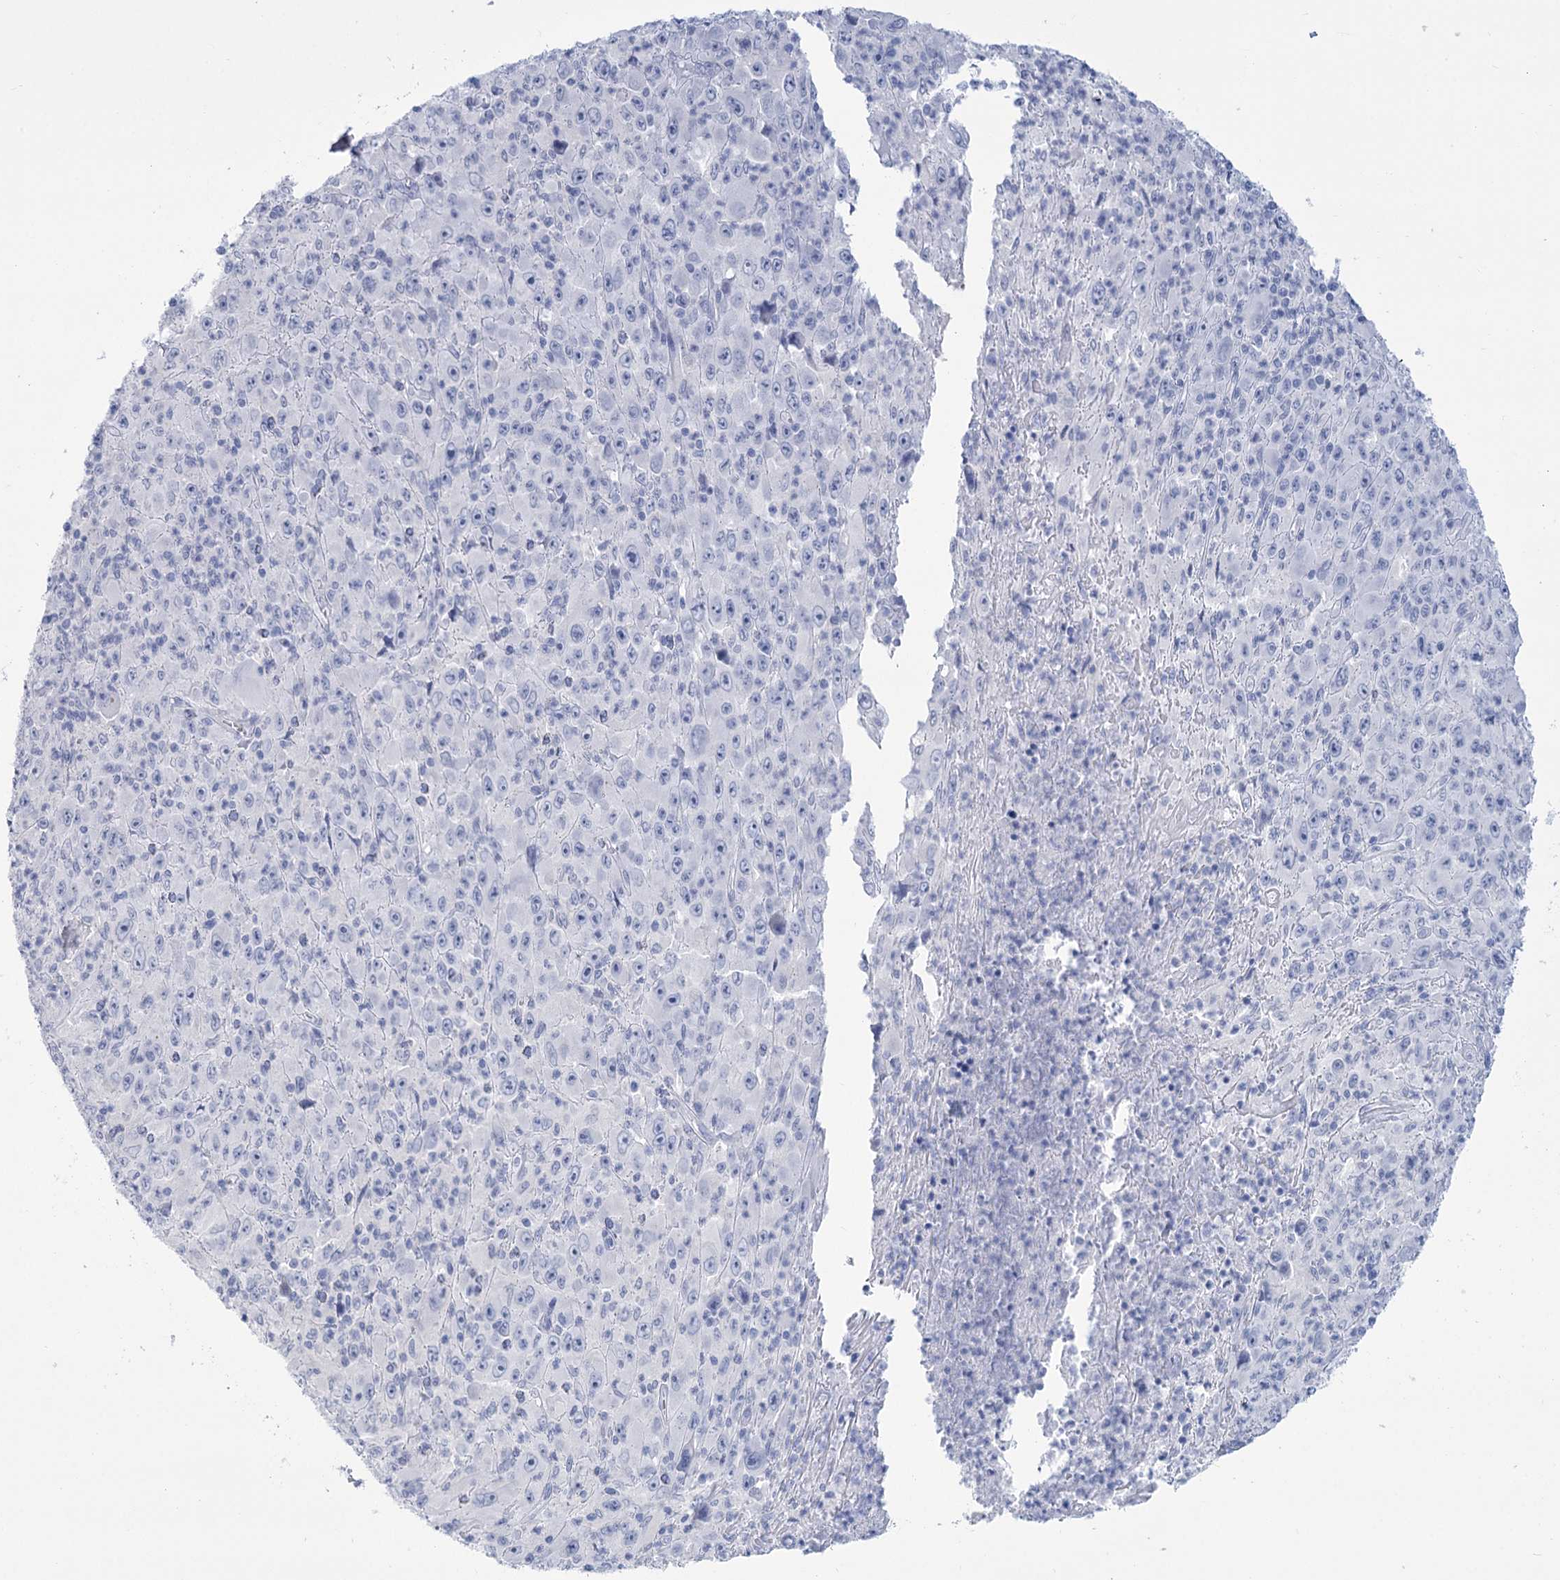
{"staining": {"intensity": "negative", "quantity": "none", "location": "none"}, "tissue": "melanoma", "cell_type": "Tumor cells", "image_type": "cancer", "snomed": [{"axis": "morphology", "description": "Malignant melanoma, Metastatic site"}, {"axis": "topography", "description": "Skin"}], "caption": "Immunohistochemistry (IHC) of human melanoma exhibits no staining in tumor cells.", "gene": "PBLD", "patient": {"sex": "female", "age": 56}}